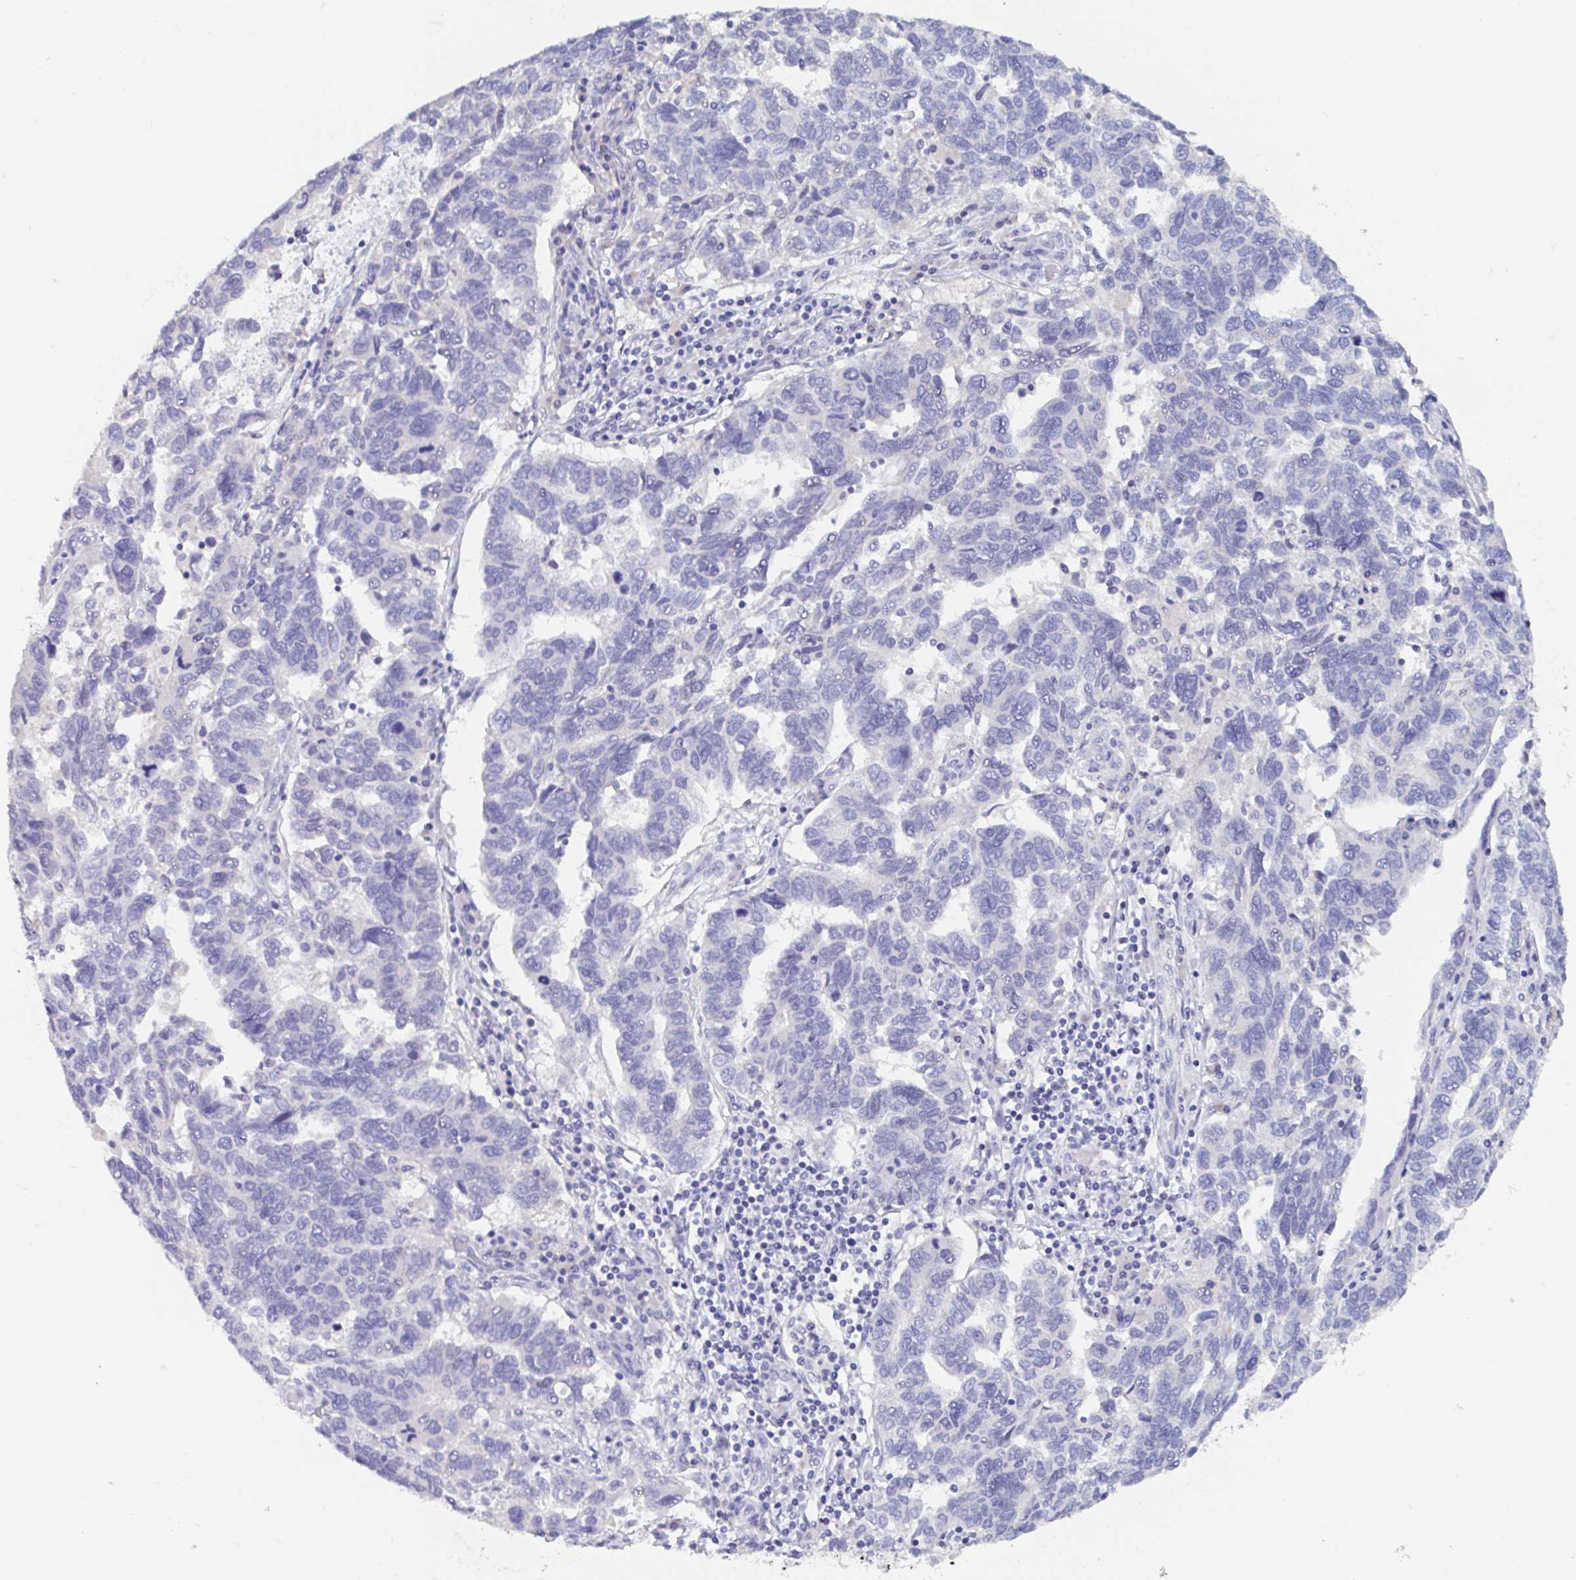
{"staining": {"intensity": "negative", "quantity": "none", "location": "none"}, "tissue": "ovarian cancer", "cell_type": "Tumor cells", "image_type": "cancer", "snomed": [{"axis": "morphology", "description": "Cystadenocarcinoma, serous, NOS"}, {"axis": "topography", "description": "Ovary"}], "caption": "Immunohistochemistry (IHC) image of neoplastic tissue: serous cystadenocarcinoma (ovarian) stained with DAB (3,3'-diaminobenzidine) reveals no significant protein expression in tumor cells.", "gene": "ZNHIT2", "patient": {"sex": "female", "age": 64}}